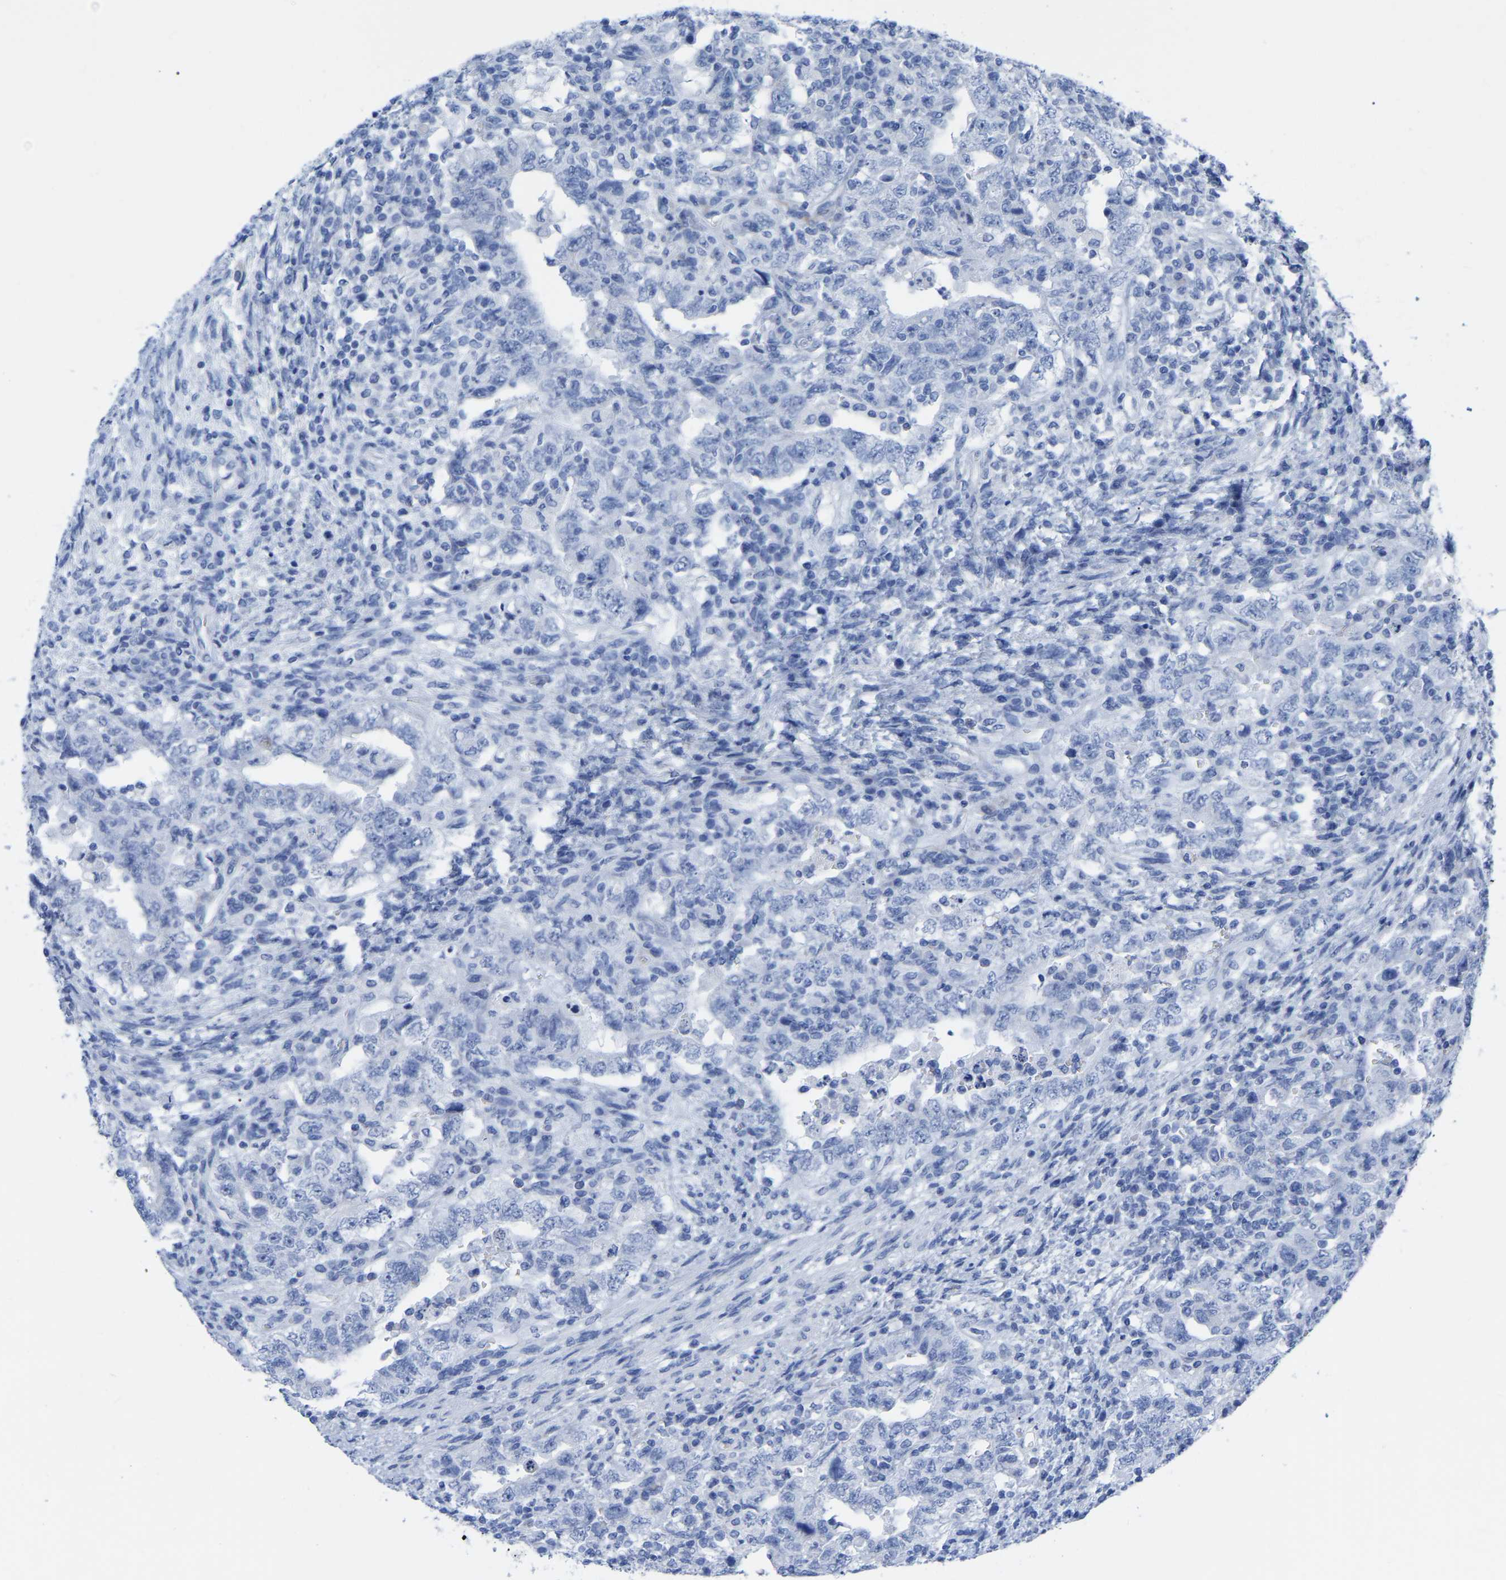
{"staining": {"intensity": "negative", "quantity": "none", "location": "none"}, "tissue": "testis cancer", "cell_type": "Tumor cells", "image_type": "cancer", "snomed": [{"axis": "morphology", "description": "Carcinoma, Embryonal, NOS"}, {"axis": "topography", "description": "Testis"}], "caption": "An immunohistochemistry histopathology image of testis cancer (embryonal carcinoma) is shown. There is no staining in tumor cells of testis cancer (embryonal carcinoma). The staining was performed using DAB to visualize the protein expression in brown, while the nuclei were stained in blue with hematoxylin (Magnification: 20x).", "gene": "HAPLN1", "patient": {"sex": "male", "age": 26}}